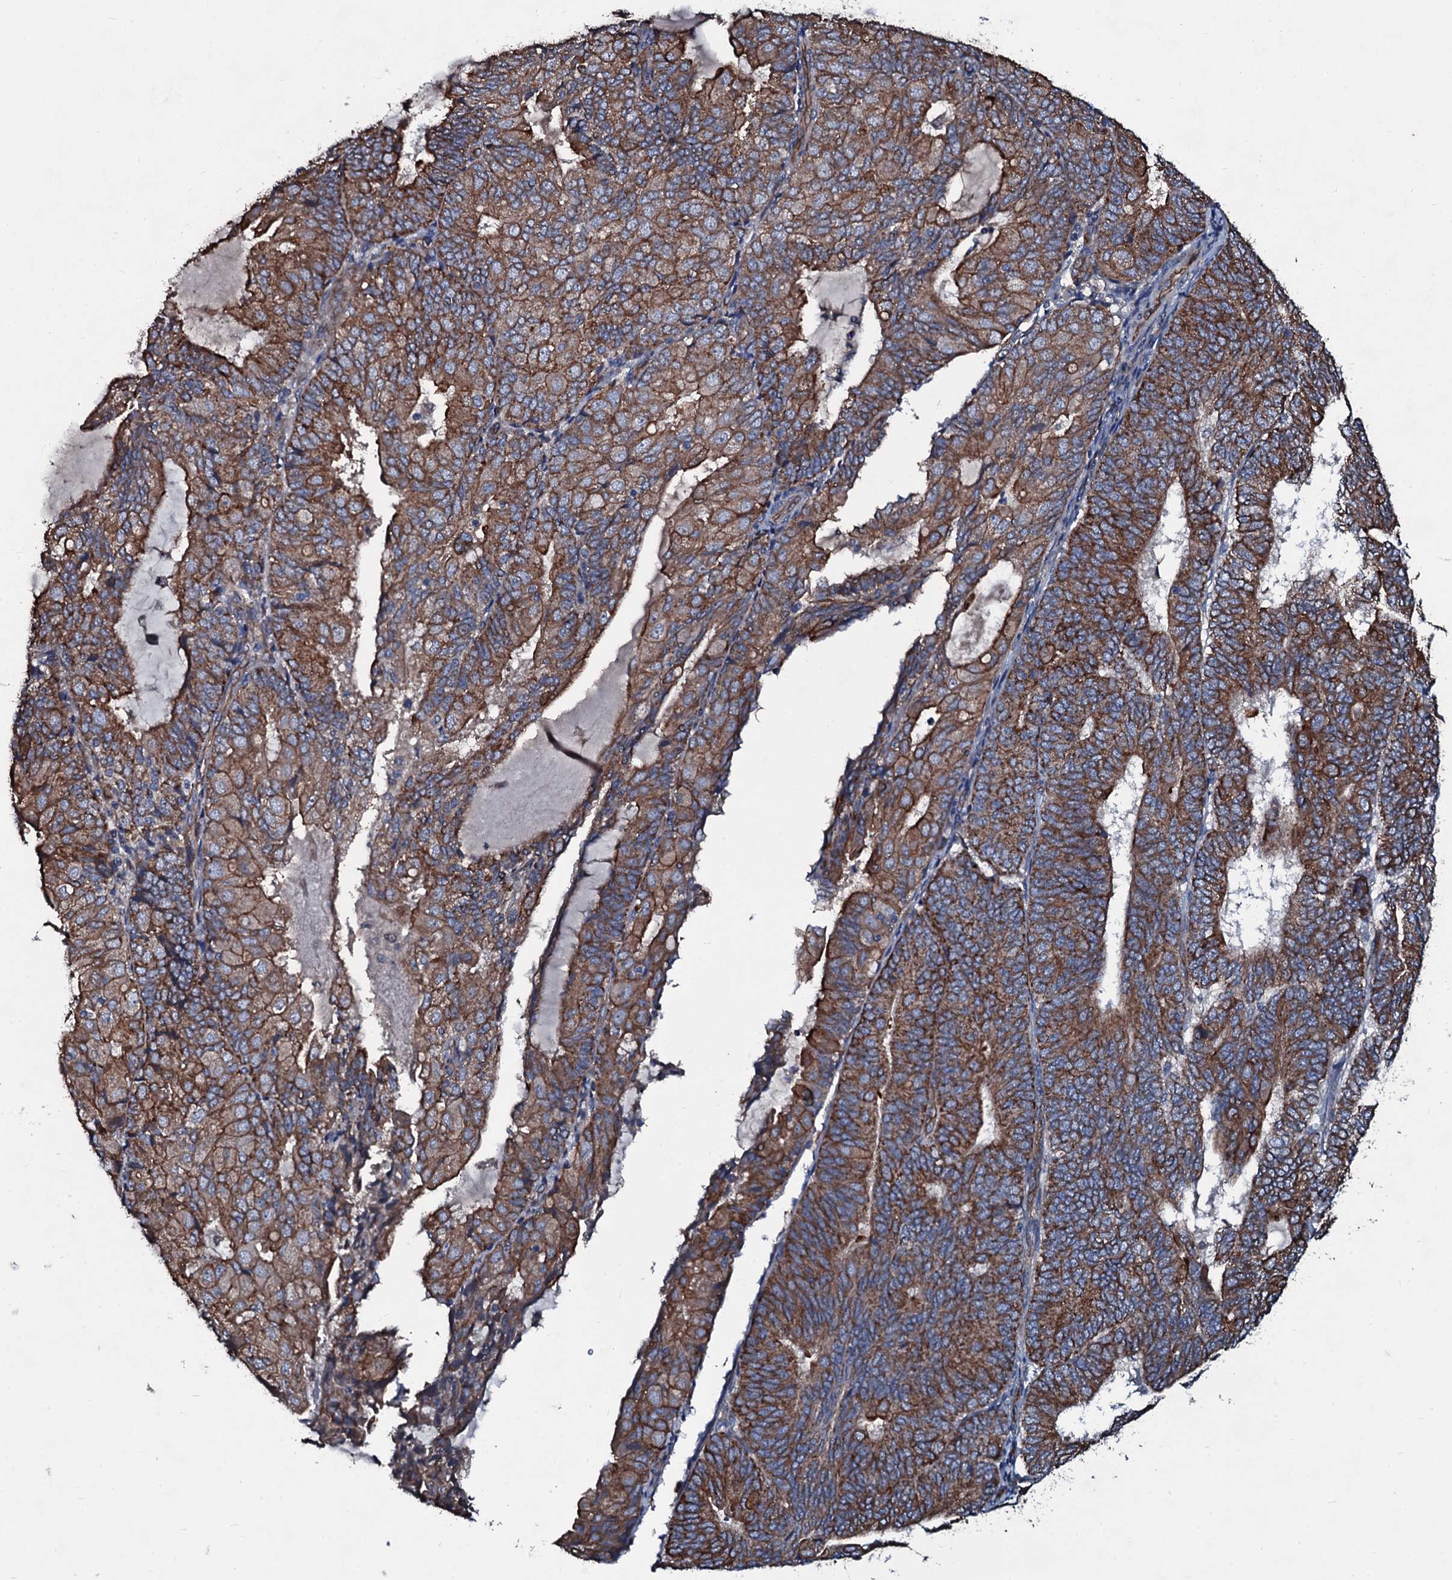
{"staining": {"intensity": "moderate", "quantity": ">75%", "location": "cytoplasmic/membranous"}, "tissue": "endometrial cancer", "cell_type": "Tumor cells", "image_type": "cancer", "snomed": [{"axis": "morphology", "description": "Adenocarcinoma, NOS"}, {"axis": "topography", "description": "Endometrium"}], "caption": "Immunohistochemistry (DAB) staining of endometrial adenocarcinoma reveals moderate cytoplasmic/membranous protein staining in approximately >75% of tumor cells.", "gene": "DMAC2", "patient": {"sex": "female", "age": 81}}